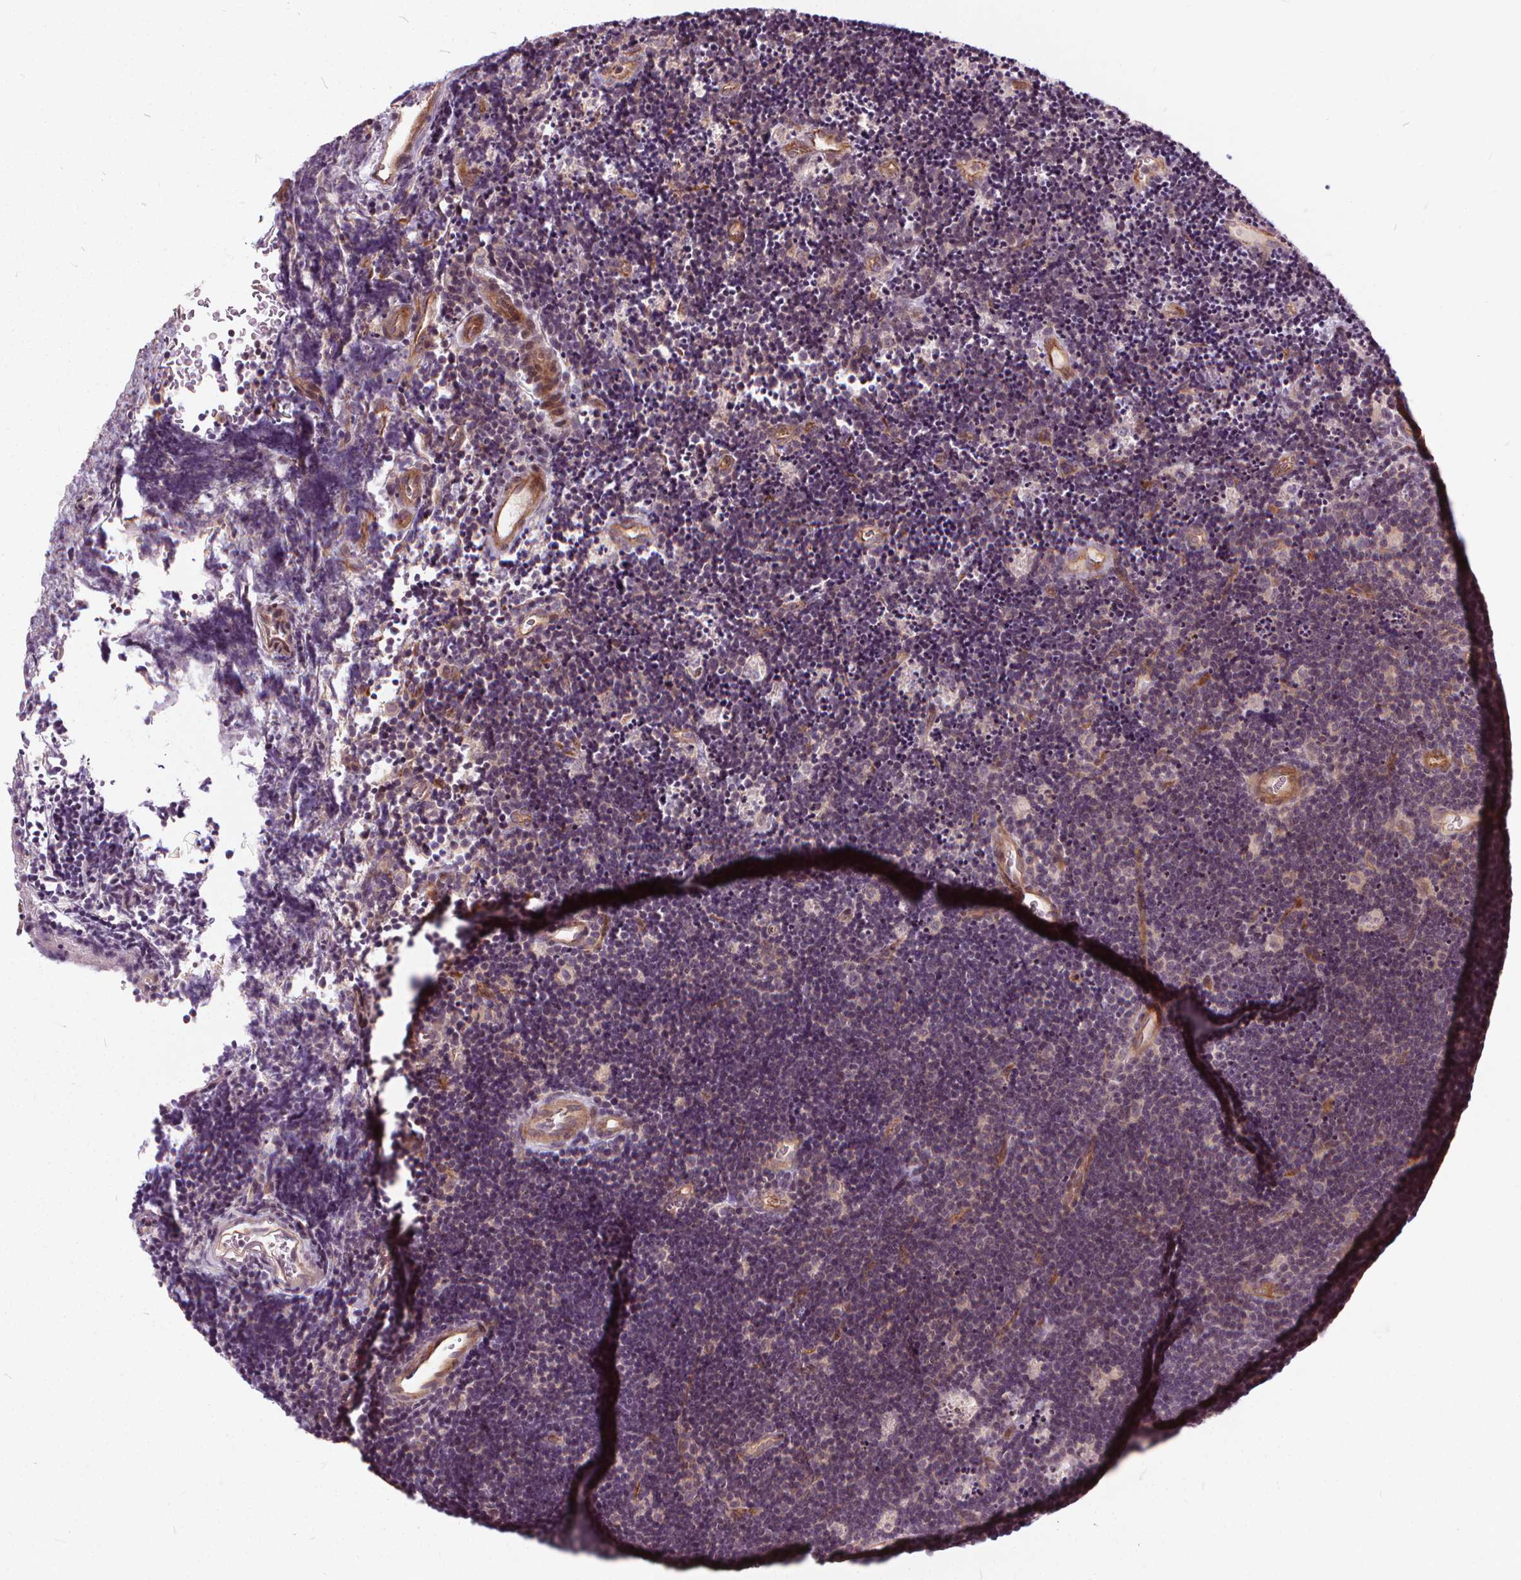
{"staining": {"intensity": "moderate", "quantity": "25%-75%", "location": "cytoplasmic/membranous"}, "tissue": "lymphoma", "cell_type": "Tumor cells", "image_type": "cancer", "snomed": [{"axis": "morphology", "description": "Malignant lymphoma, non-Hodgkin's type, Low grade"}, {"axis": "topography", "description": "Brain"}], "caption": "Tumor cells reveal medium levels of moderate cytoplasmic/membranous positivity in approximately 25%-75% of cells in malignant lymphoma, non-Hodgkin's type (low-grade).", "gene": "INPP5E", "patient": {"sex": "female", "age": 66}}